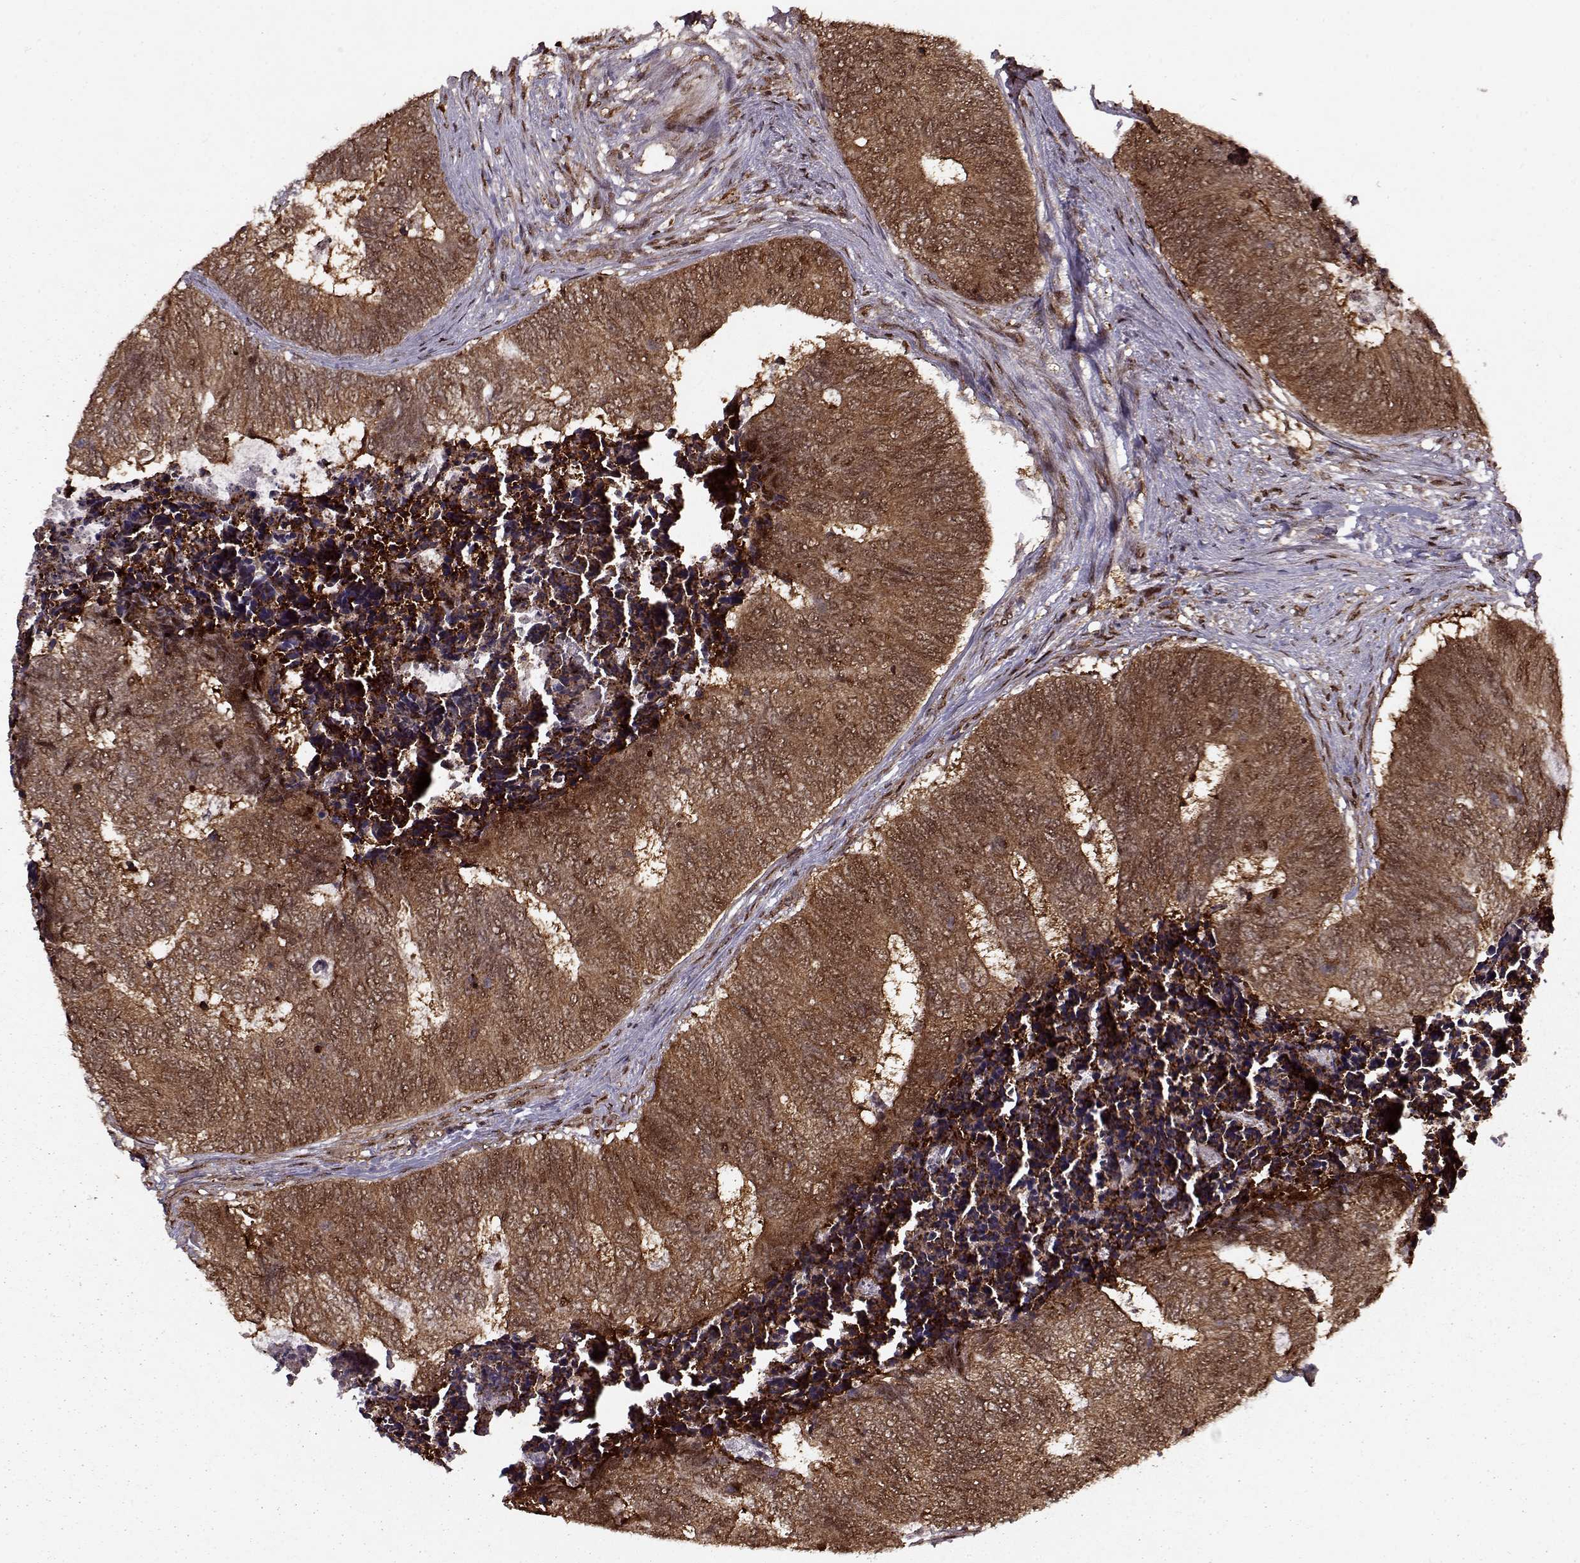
{"staining": {"intensity": "strong", "quantity": ">75%", "location": "cytoplasmic/membranous,nuclear"}, "tissue": "colorectal cancer", "cell_type": "Tumor cells", "image_type": "cancer", "snomed": [{"axis": "morphology", "description": "Adenocarcinoma, NOS"}, {"axis": "topography", "description": "Colon"}], "caption": "The image demonstrates staining of colorectal adenocarcinoma, revealing strong cytoplasmic/membranous and nuclear protein positivity (brown color) within tumor cells.", "gene": "PSMA7", "patient": {"sex": "female", "age": 67}}